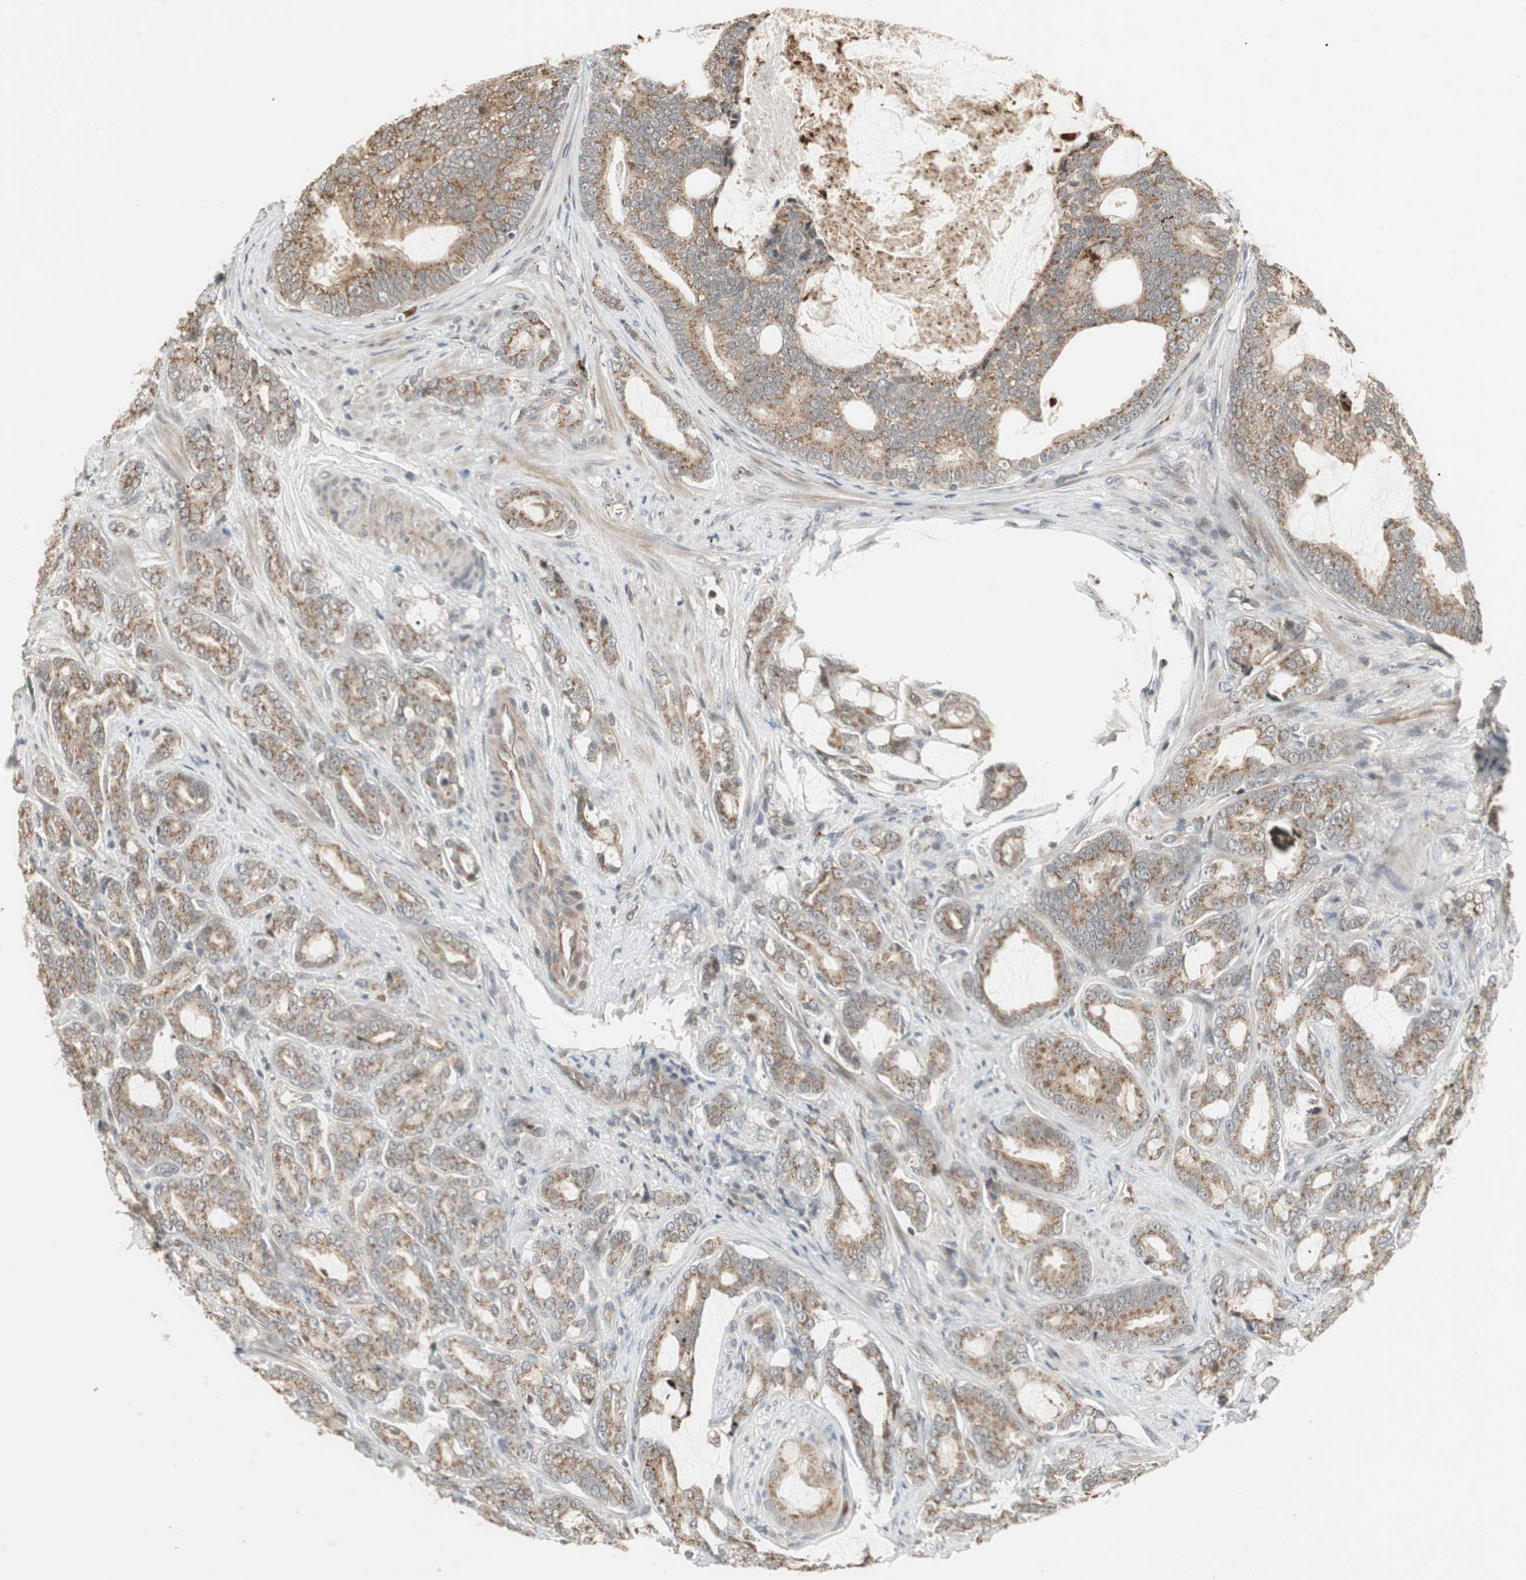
{"staining": {"intensity": "moderate", "quantity": ">75%", "location": "cytoplasmic/membranous"}, "tissue": "prostate cancer", "cell_type": "Tumor cells", "image_type": "cancer", "snomed": [{"axis": "morphology", "description": "Adenocarcinoma, Low grade"}, {"axis": "topography", "description": "Prostate"}], "caption": "Immunohistochemical staining of human prostate cancer (low-grade adenocarcinoma) shows medium levels of moderate cytoplasmic/membranous staining in approximately >75% of tumor cells.", "gene": "SNX4", "patient": {"sex": "male", "age": 58}}